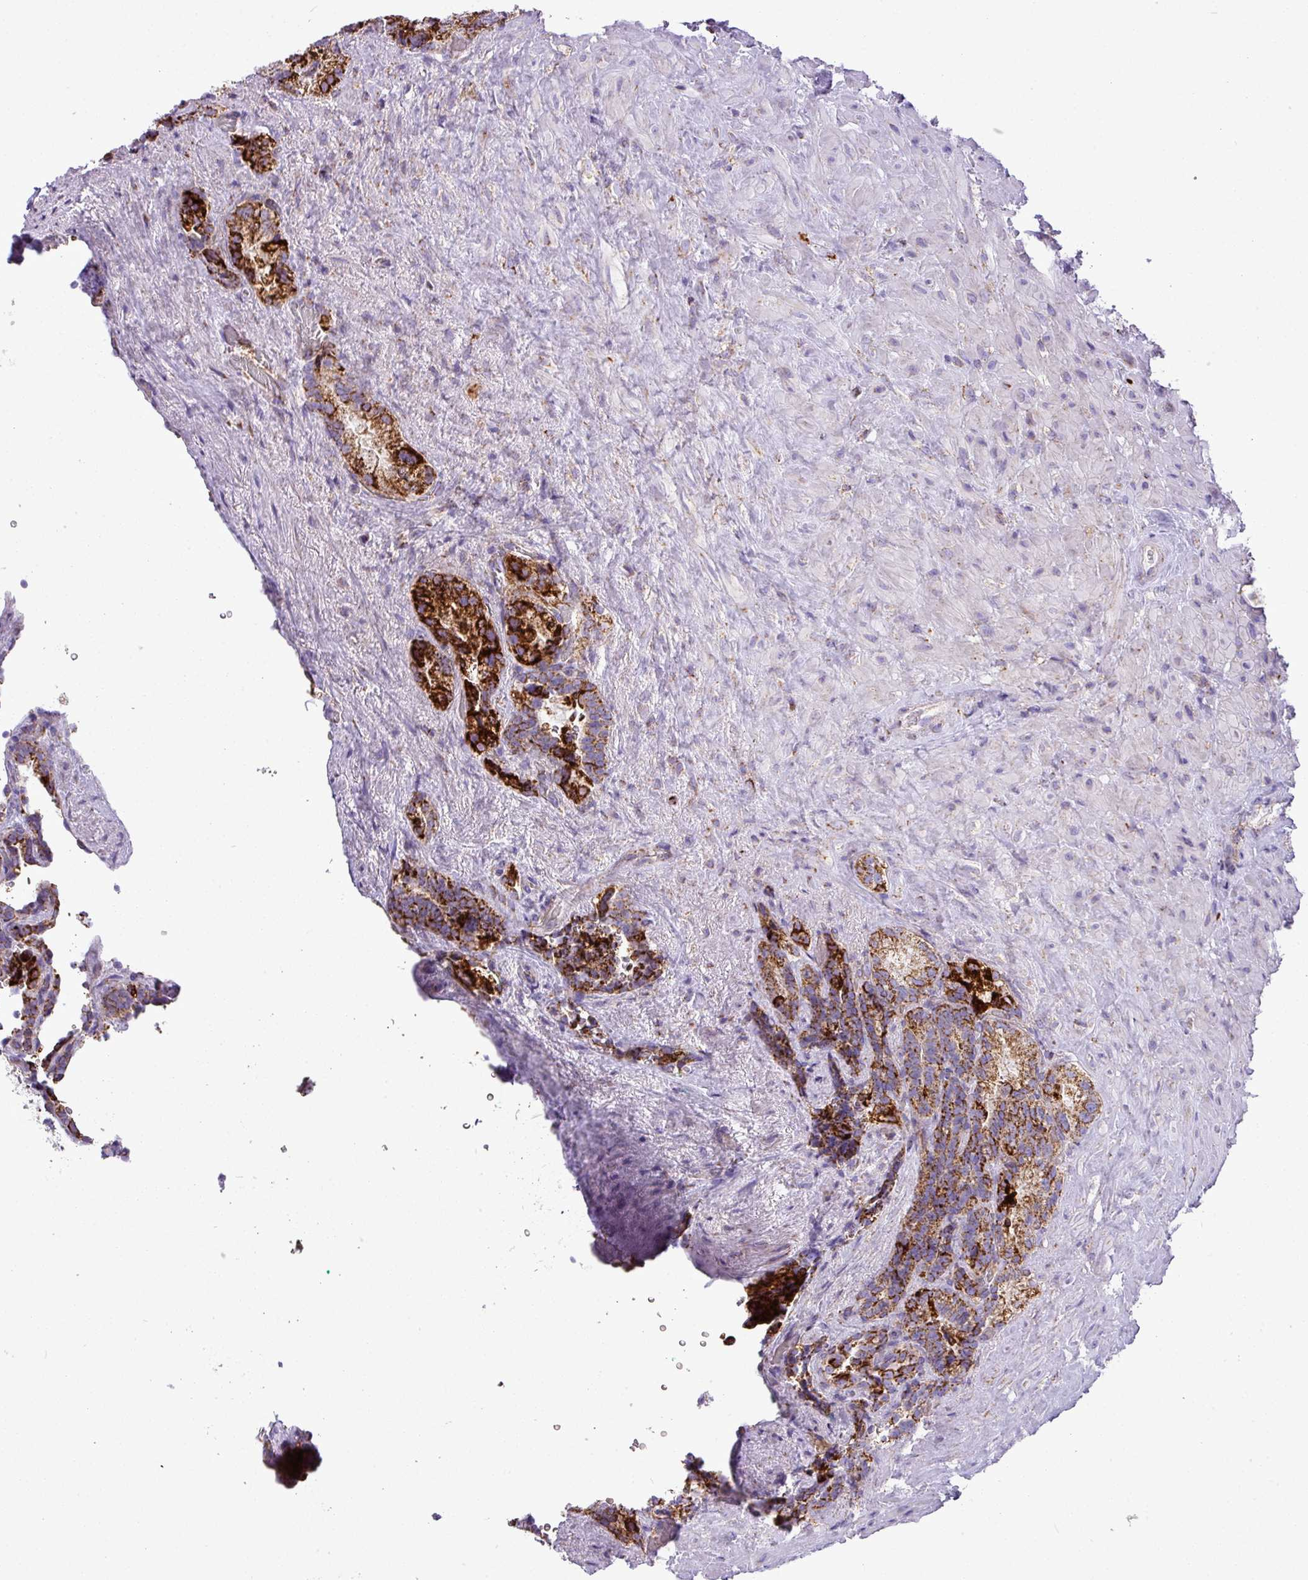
{"staining": {"intensity": "strong", "quantity": ">75%", "location": "cytoplasmic/membranous"}, "tissue": "seminal vesicle", "cell_type": "Glandular cells", "image_type": "normal", "snomed": [{"axis": "morphology", "description": "Normal tissue, NOS"}, {"axis": "topography", "description": "Seminal veicle"}], "caption": "Immunohistochemical staining of normal human seminal vesicle displays strong cytoplasmic/membranous protein positivity in about >75% of glandular cells. (DAB (3,3'-diaminobenzidine) IHC with brightfield microscopy, high magnification).", "gene": "ZNF81", "patient": {"sex": "male", "age": 62}}